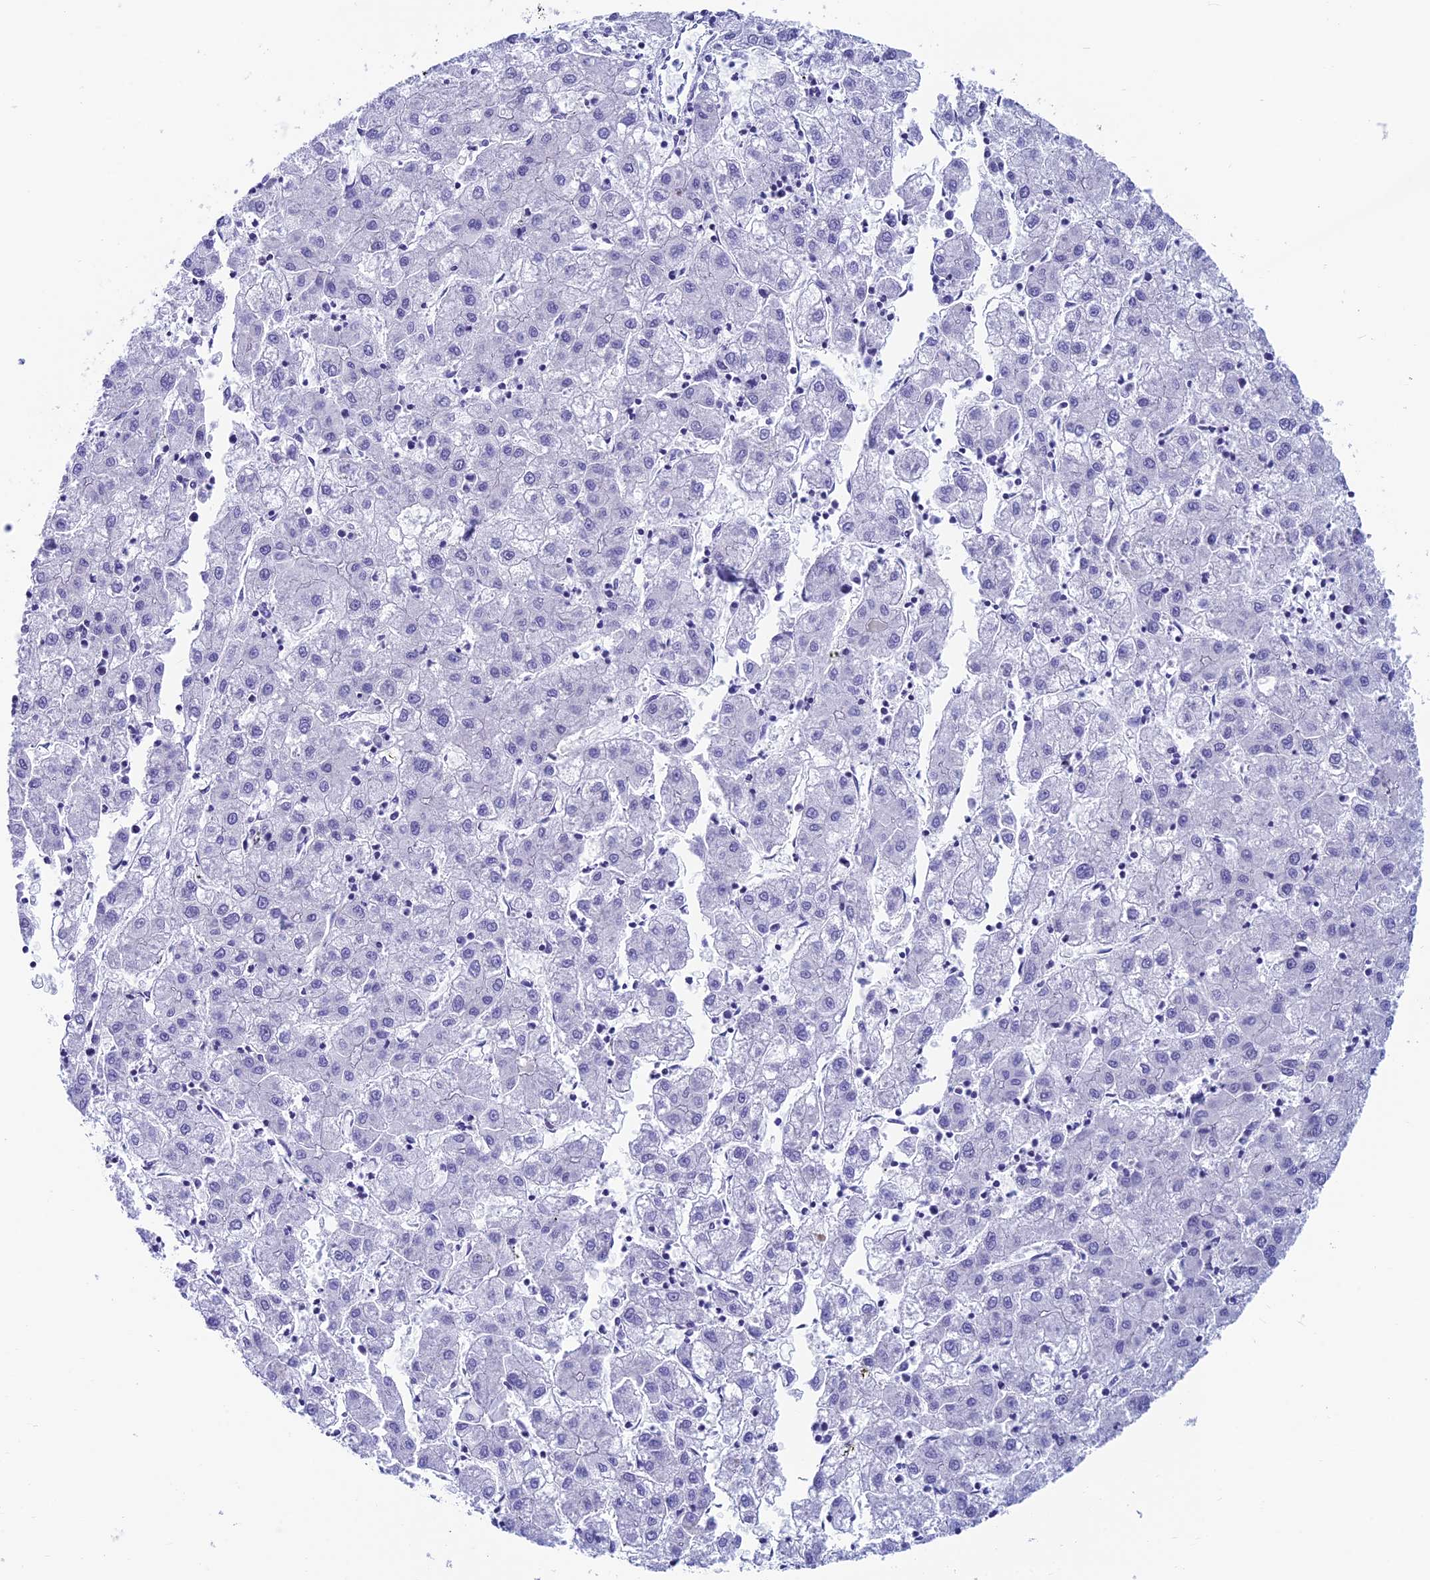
{"staining": {"intensity": "negative", "quantity": "none", "location": "none"}, "tissue": "liver cancer", "cell_type": "Tumor cells", "image_type": "cancer", "snomed": [{"axis": "morphology", "description": "Carcinoma, Hepatocellular, NOS"}, {"axis": "topography", "description": "Liver"}], "caption": "A photomicrograph of liver cancer (hepatocellular carcinoma) stained for a protein exhibits no brown staining in tumor cells.", "gene": "REEP4", "patient": {"sex": "male", "age": 72}}